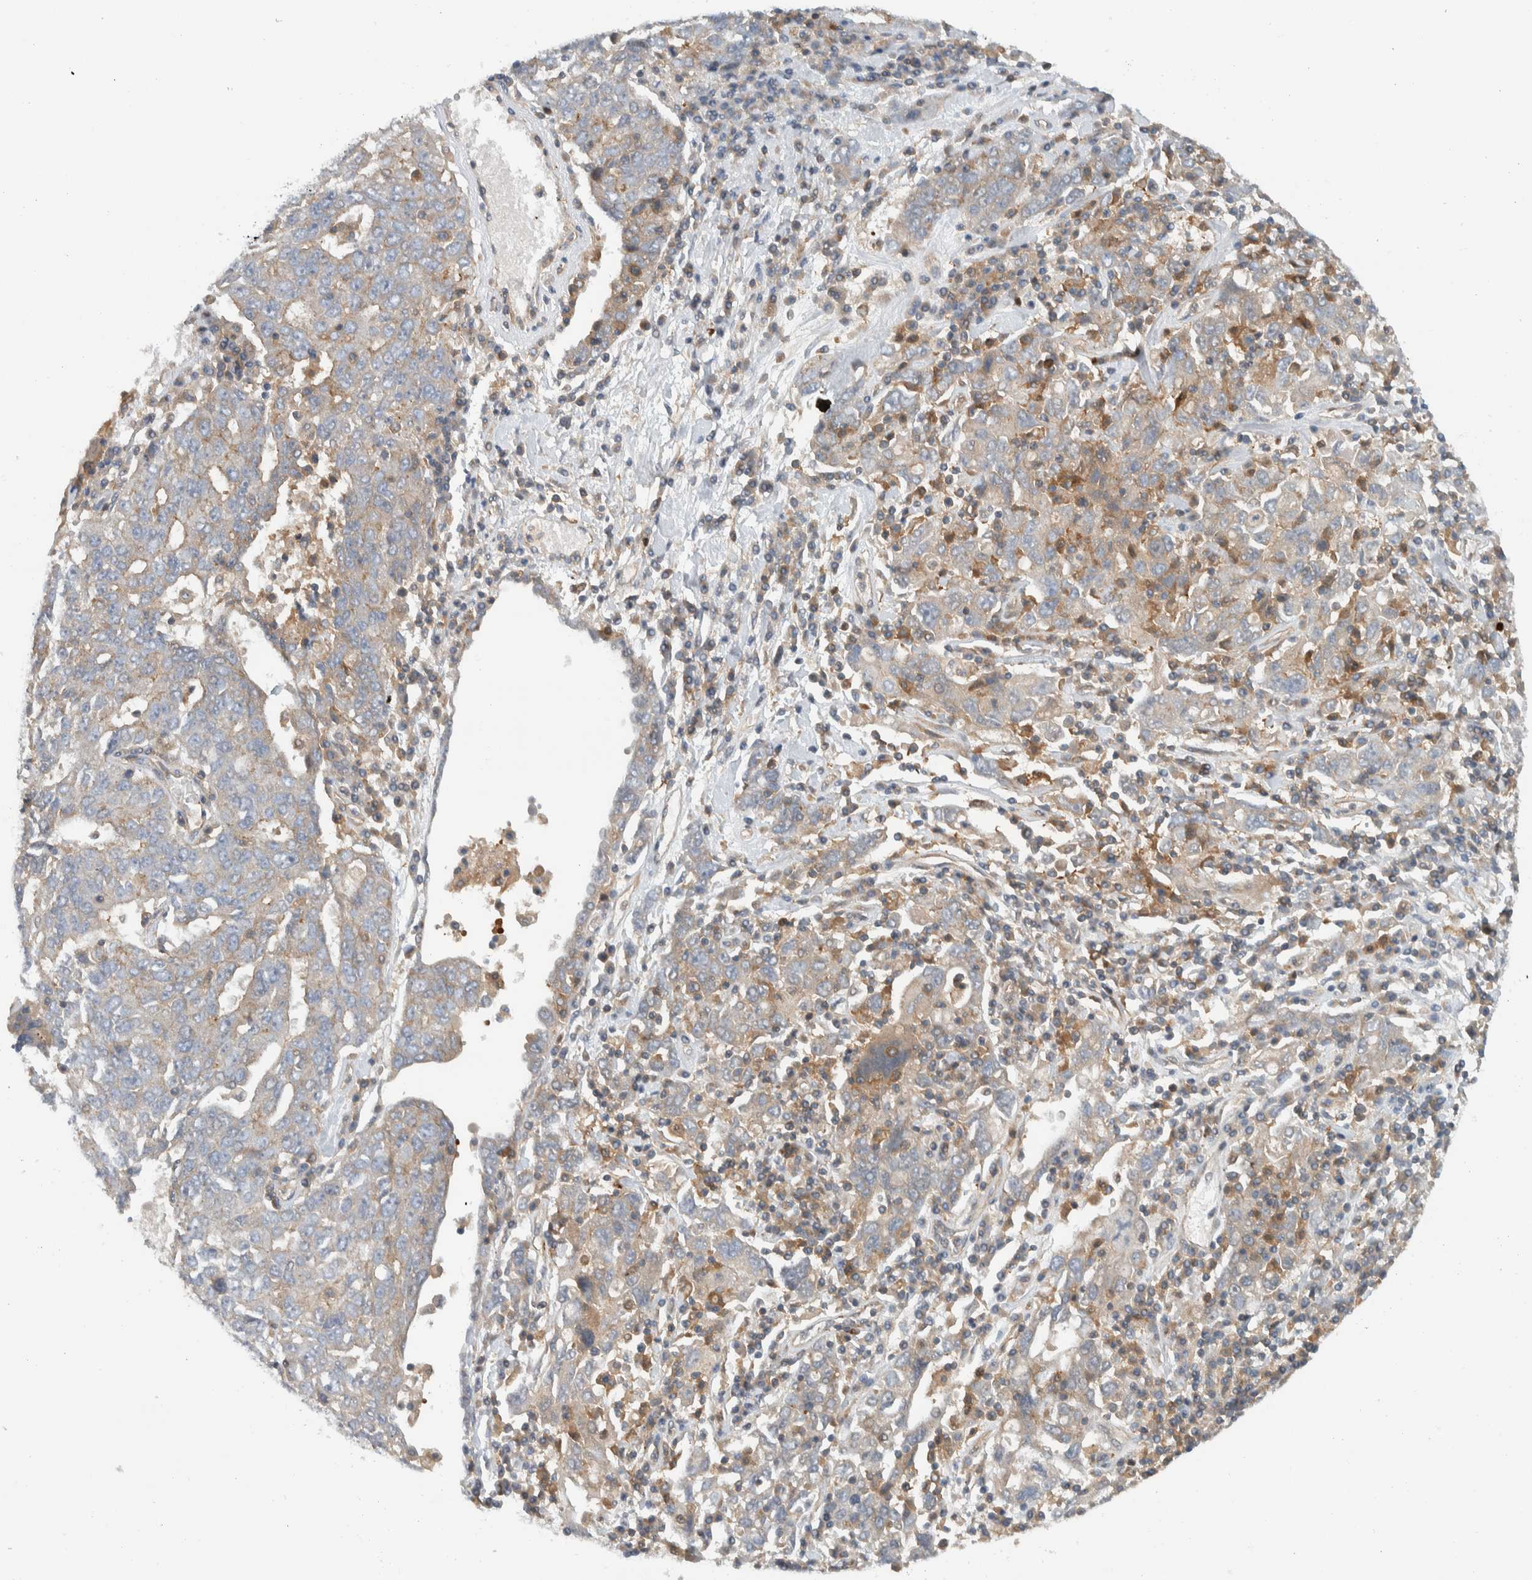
{"staining": {"intensity": "weak", "quantity": "<25%", "location": "cytoplasmic/membranous"}, "tissue": "ovarian cancer", "cell_type": "Tumor cells", "image_type": "cancer", "snomed": [{"axis": "morphology", "description": "Carcinoma, endometroid"}, {"axis": "topography", "description": "Ovary"}], "caption": "The IHC photomicrograph has no significant expression in tumor cells of endometroid carcinoma (ovarian) tissue.", "gene": "MPRIP", "patient": {"sex": "female", "age": 62}}